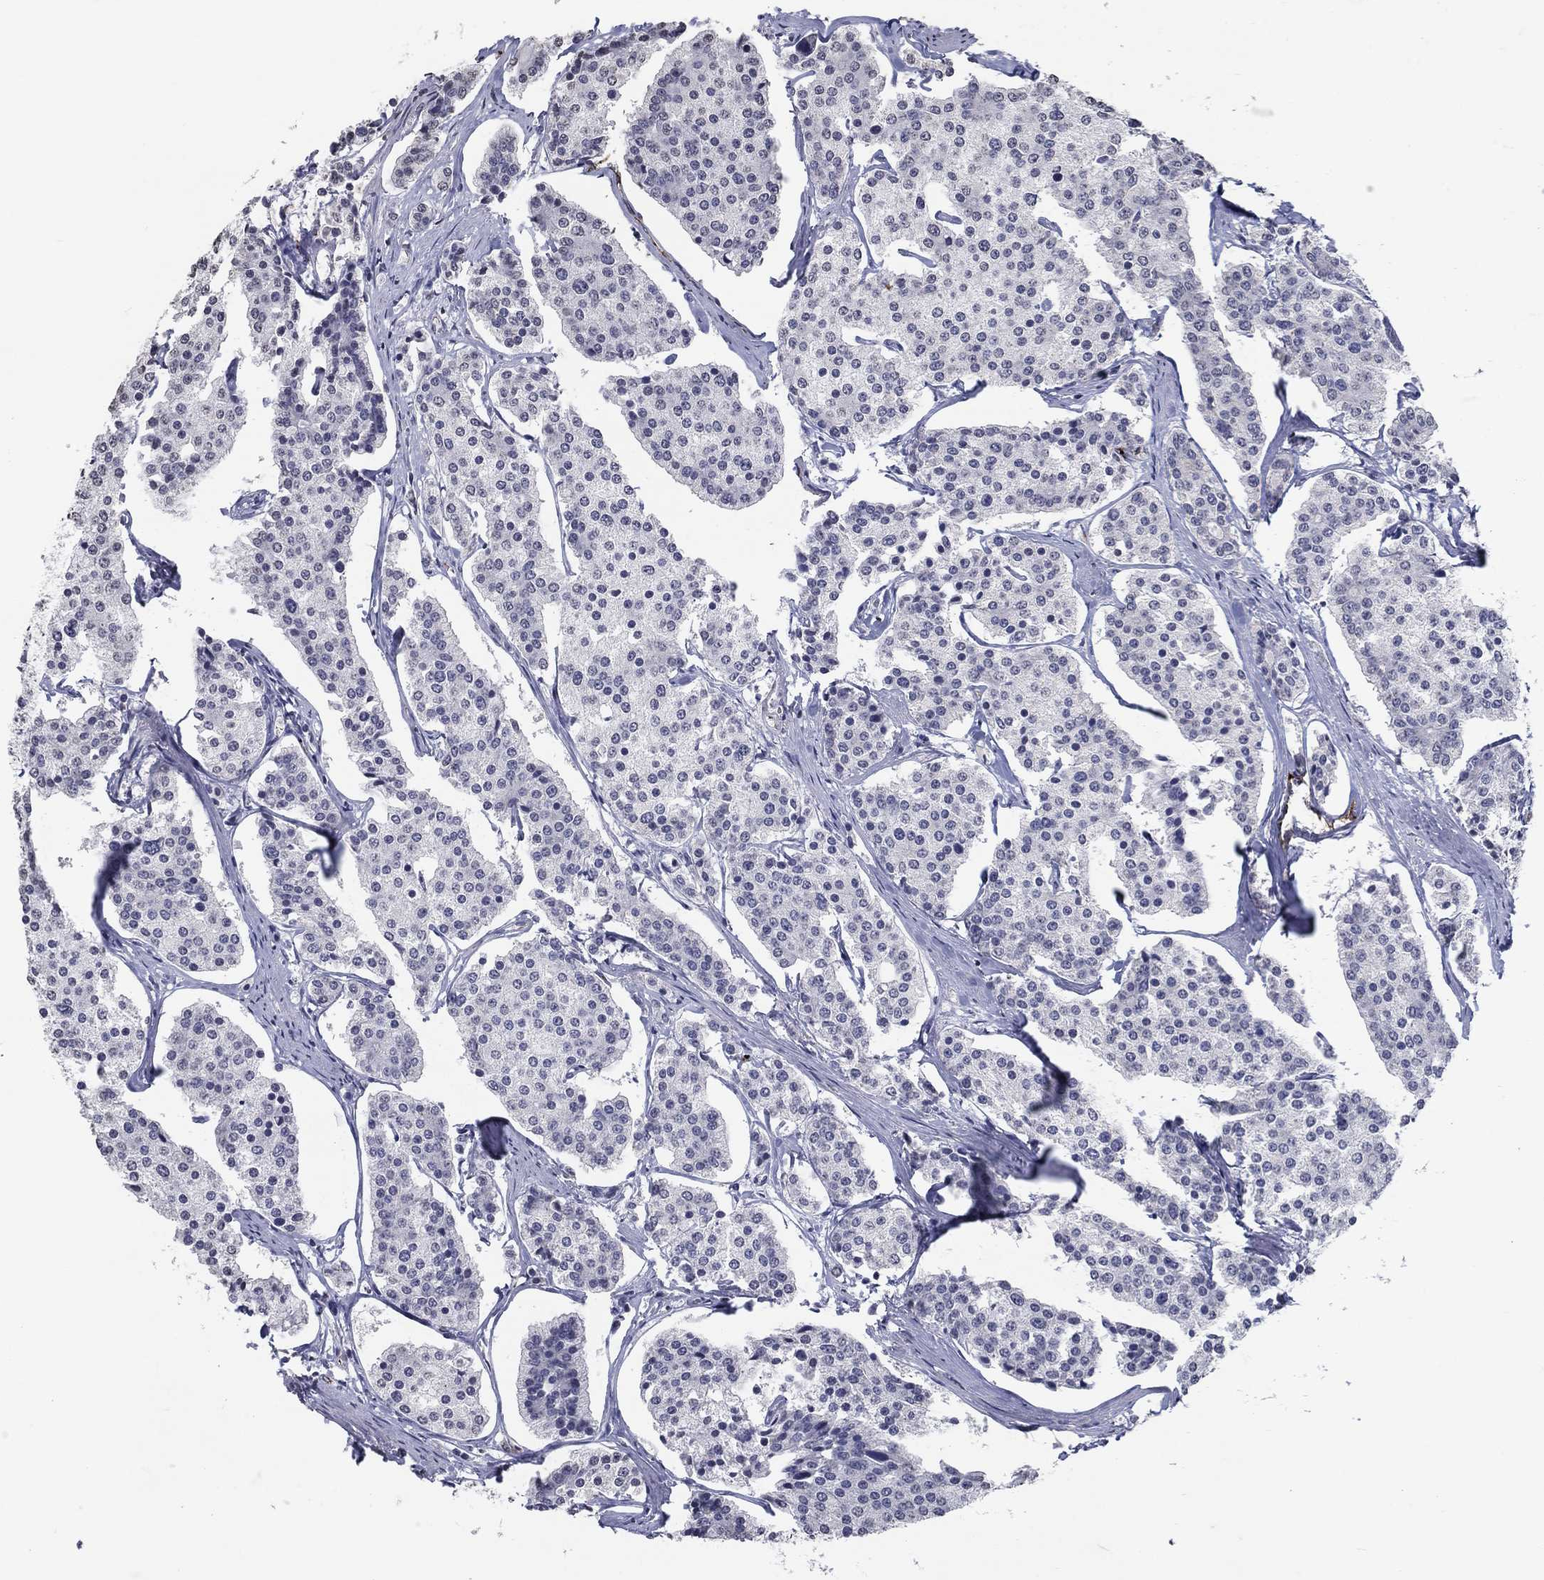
{"staining": {"intensity": "negative", "quantity": "none", "location": "none"}, "tissue": "carcinoid", "cell_type": "Tumor cells", "image_type": "cancer", "snomed": [{"axis": "morphology", "description": "Carcinoid, malignant, NOS"}, {"axis": "topography", "description": "Small intestine"}], "caption": "The photomicrograph displays no significant expression in tumor cells of carcinoid. (Stains: DAB (3,3'-diaminobenzidine) IHC with hematoxylin counter stain, Microscopy: brightfield microscopy at high magnification).", "gene": "TINAG", "patient": {"sex": "female", "age": 65}}